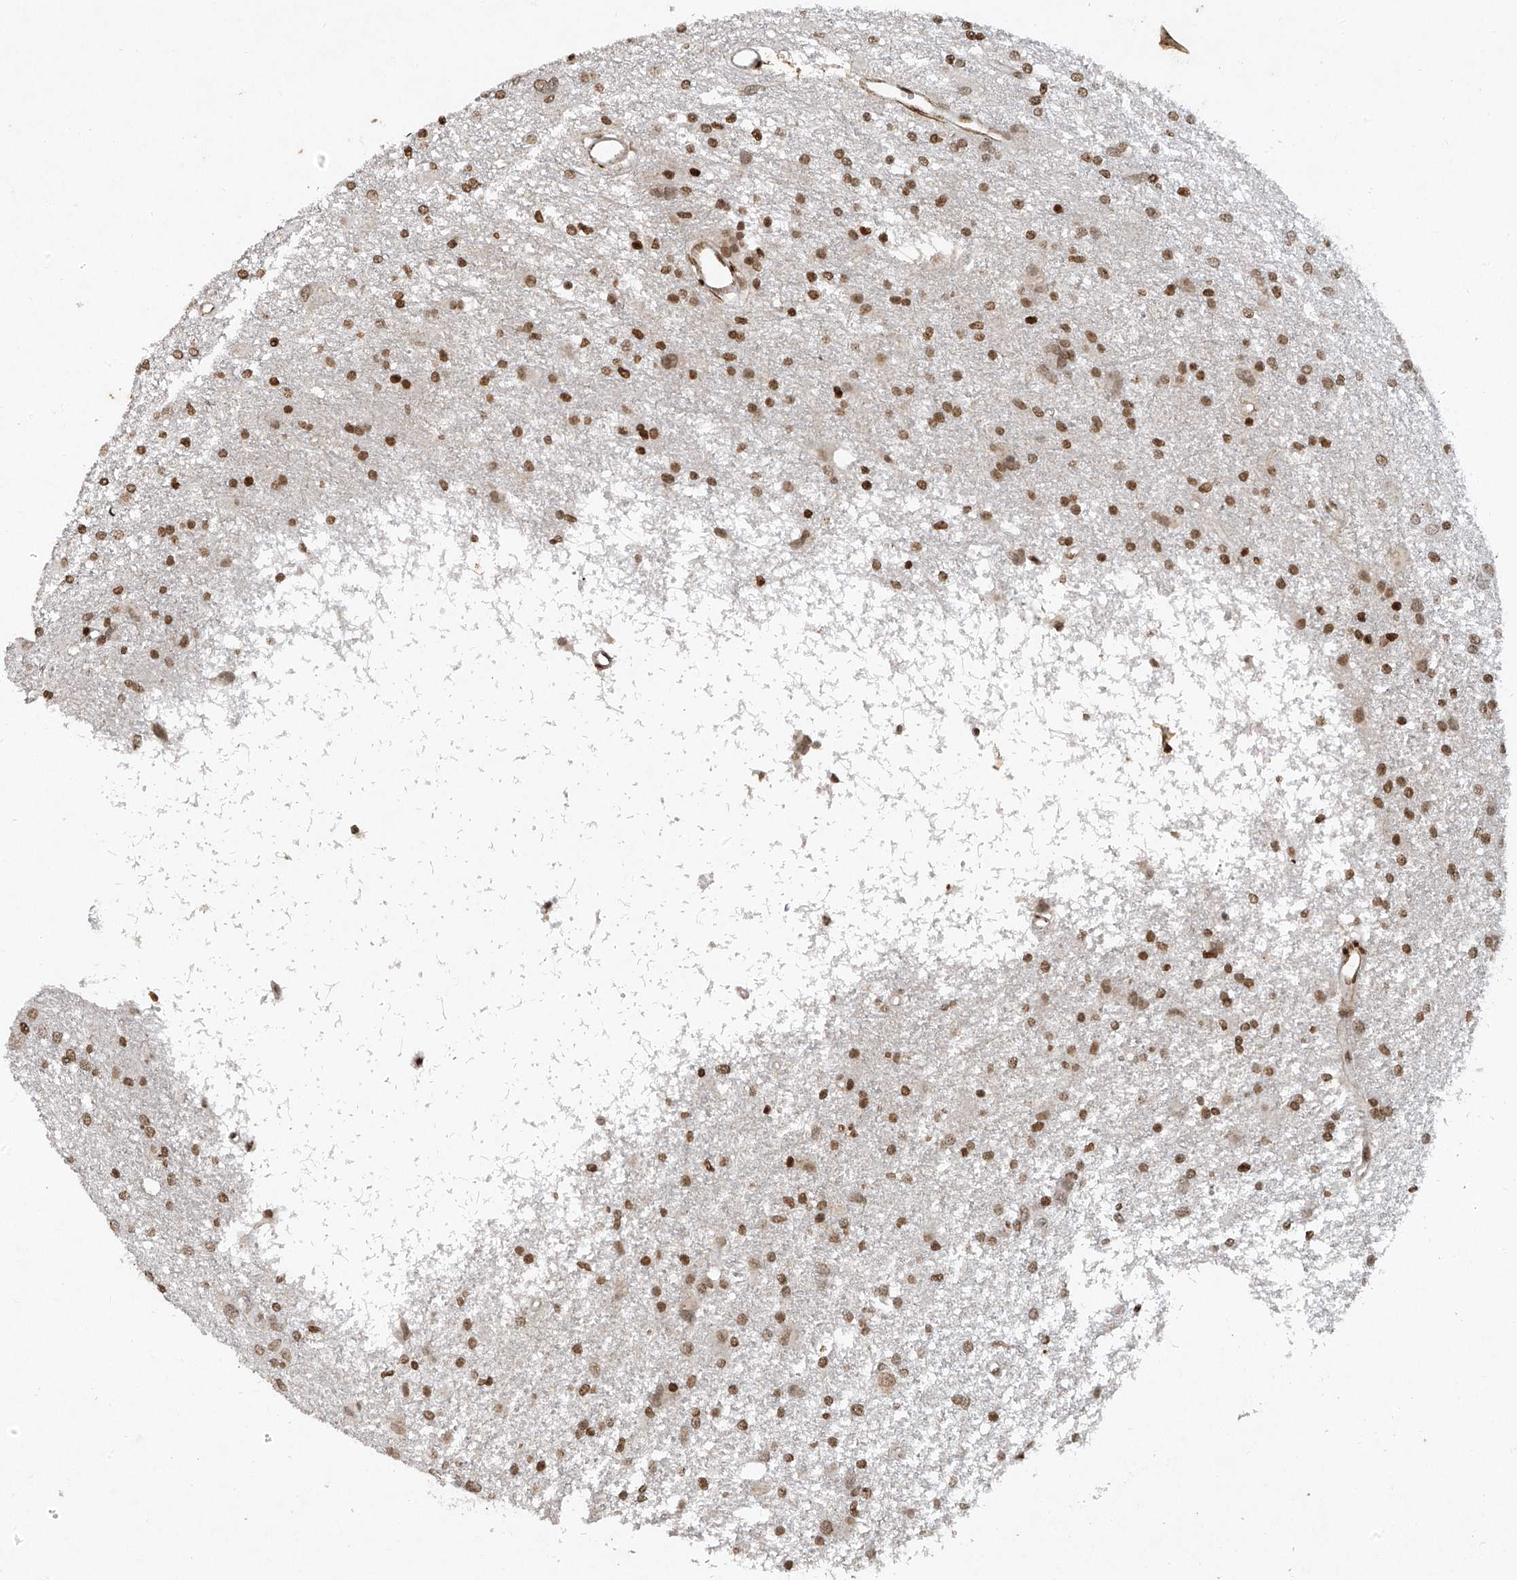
{"staining": {"intensity": "moderate", "quantity": ">75%", "location": "nuclear"}, "tissue": "glioma", "cell_type": "Tumor cells", "image_type": "cancer", "snomed": [{"axis": "morphology", "description": "Glioma, malignant, High grade"}, {"axis": "topography", "description": "Brain"}], "caption": "Protein expression analysis of human glioma reveals moderate nuclear staining in about >75% of tumor cells.", "gene": "ATRIP", "patient": {"sex": "female", "age": 59}}